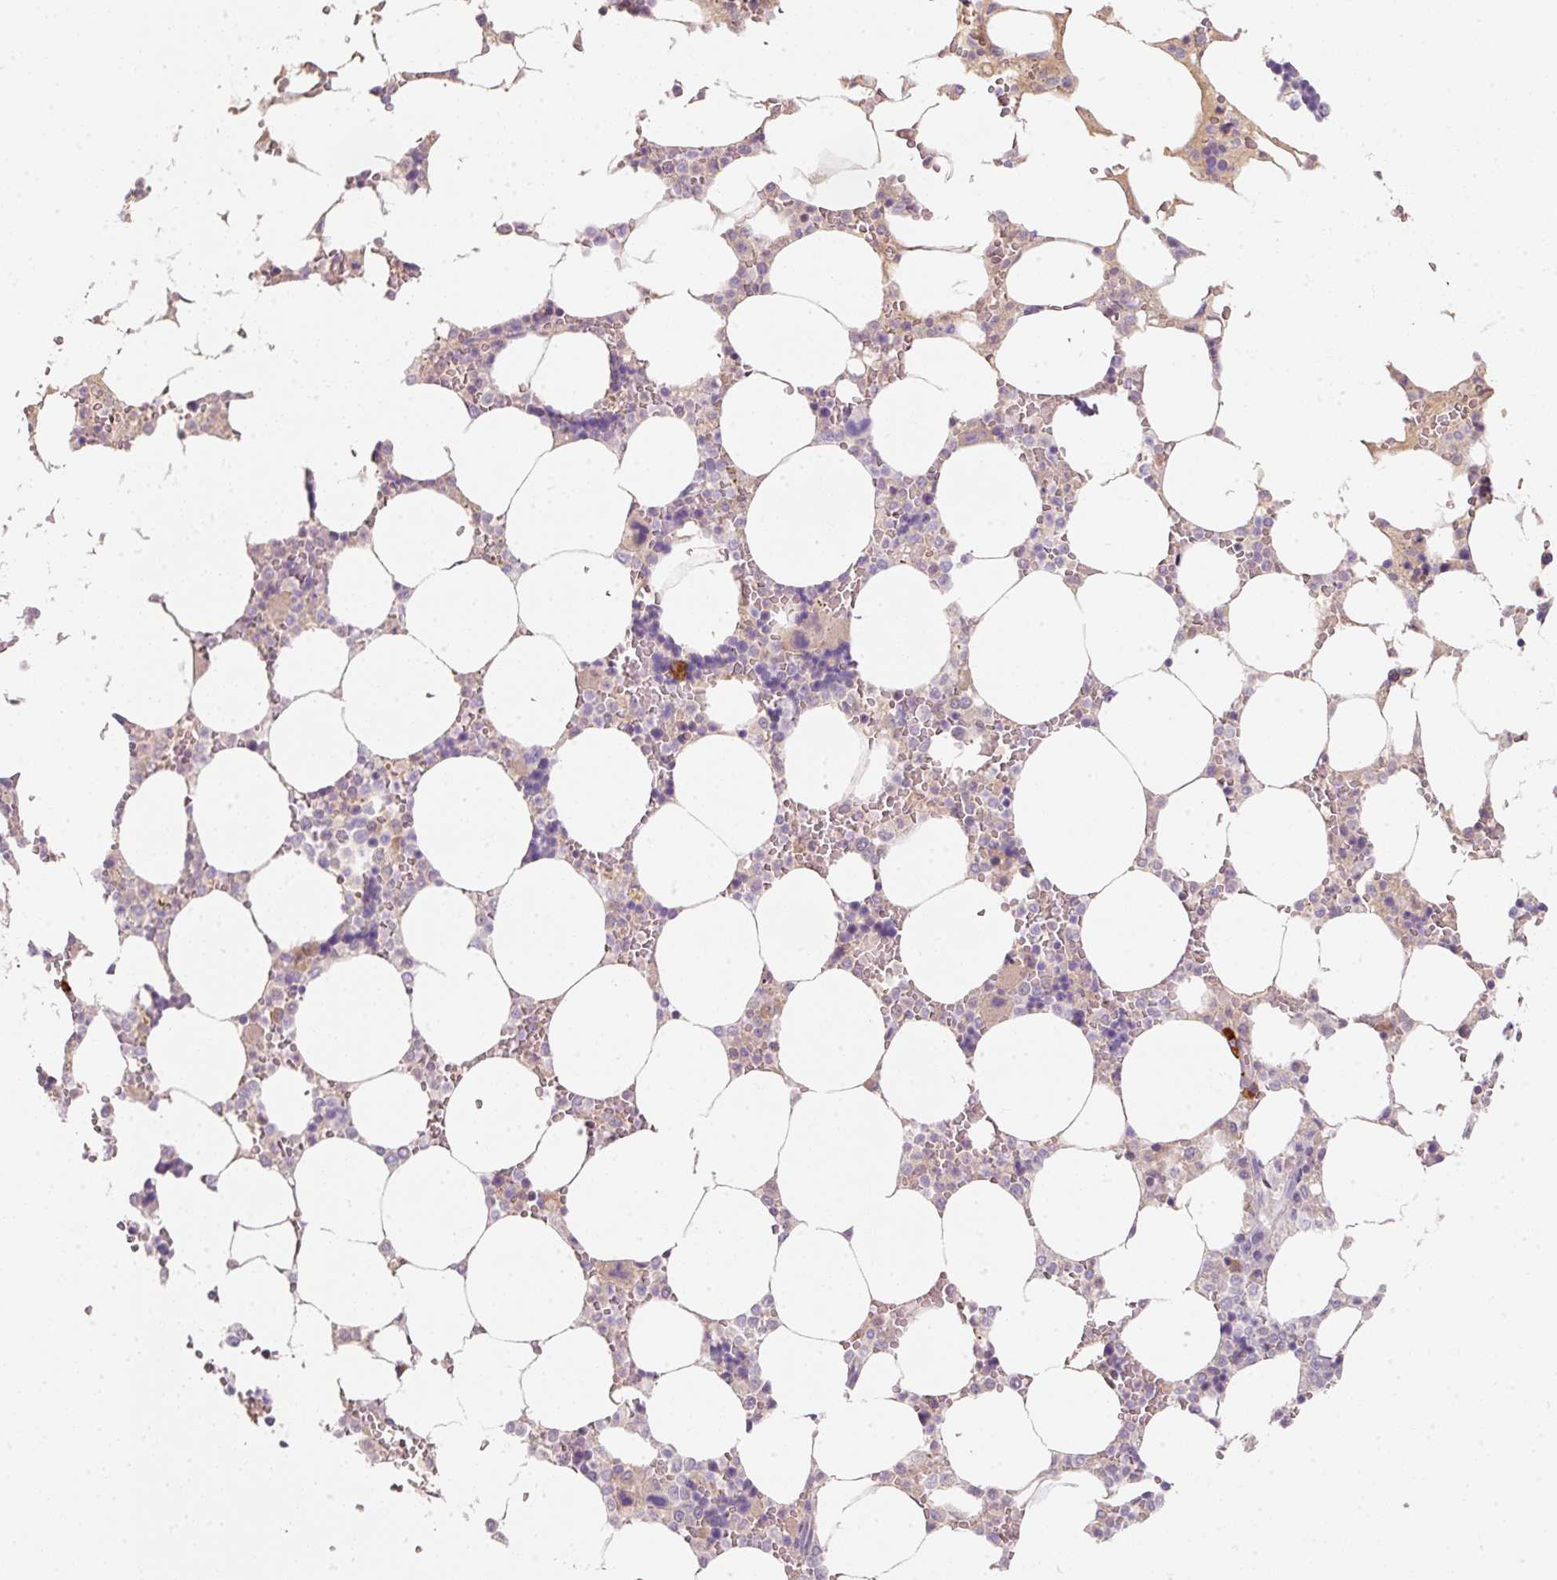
{"staining": {"intensity": "negative", "quantity": "none", "location": "none"}, "tissue": "bone marrow", "cell_type": "Hematopoietic cells", "image_type": "normal", "snomed": [{"axis": "morphology", "description": "Normal tissue, NOS"}, {"axis": "topography", "description": "Bone marrow"}], "caption": "The immunohistochemistry histopathology image has no significant positivity in hematopoietic cells of bone marrow.", "gene": "TMEM37", "patient": {"sex": "male", "age": 64}}